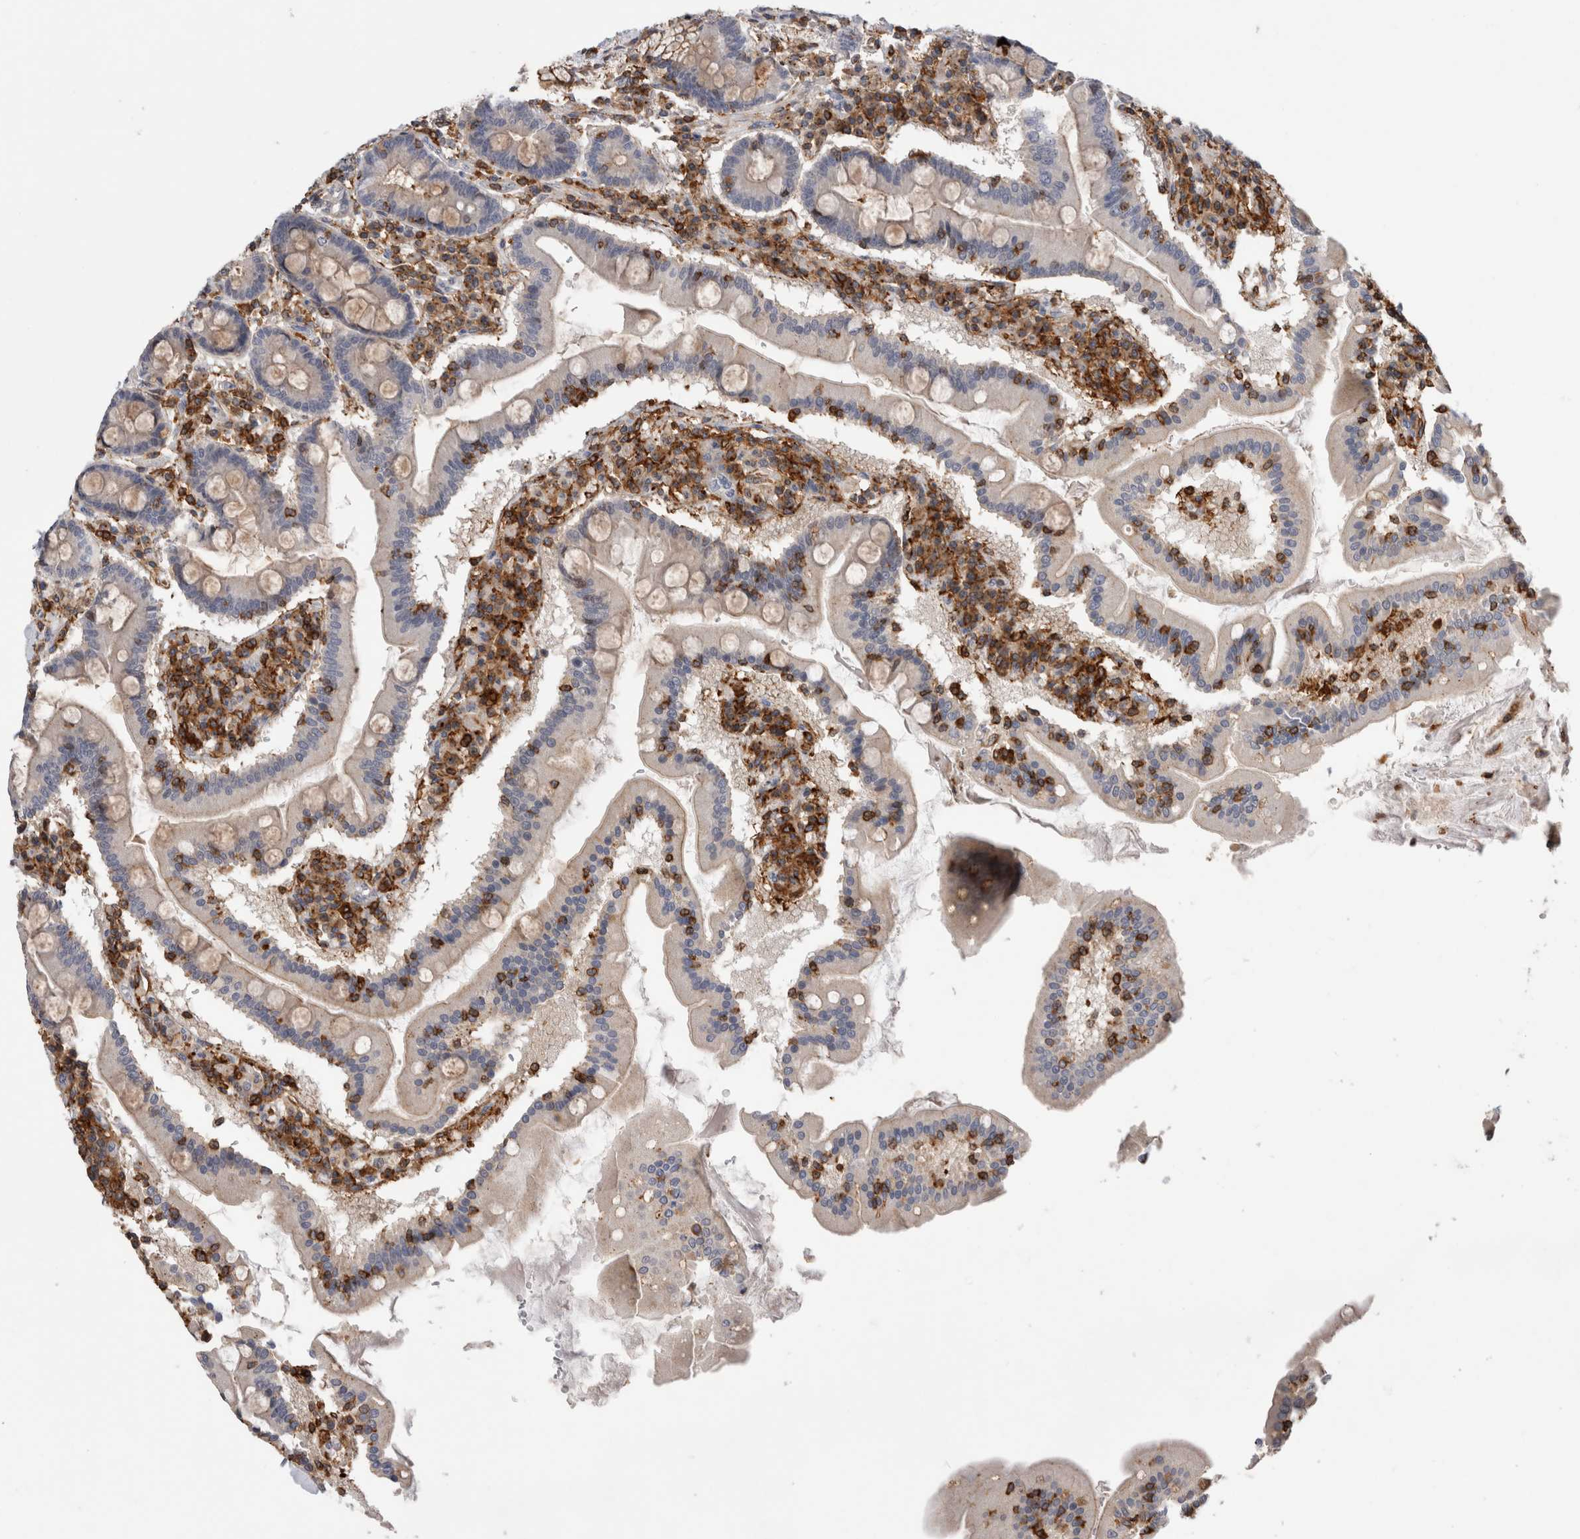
{"staining": {"intensity": "weak", "quantity": "25%-75%", "location": "cytoplasmic/membranous"}, "tissue": "duodenum", "cell_type": "Glandular cells", "image_type": "normal", "snomed": [{"axis": "morphology", "description": "Normal tissue, NOS"}, {"axis": "topography", "description": "Duodenum"}], "caption": "Immunohistochemistry micrograph of unremarkable human duodenum stained for a protein (brown), which exhibits low levels of weak cytoplasmic/membranous positivity in about 25%-75% of glandular cells.", "gene": "CCDC88B", "patient": {"sex": "male", "age": 50}}